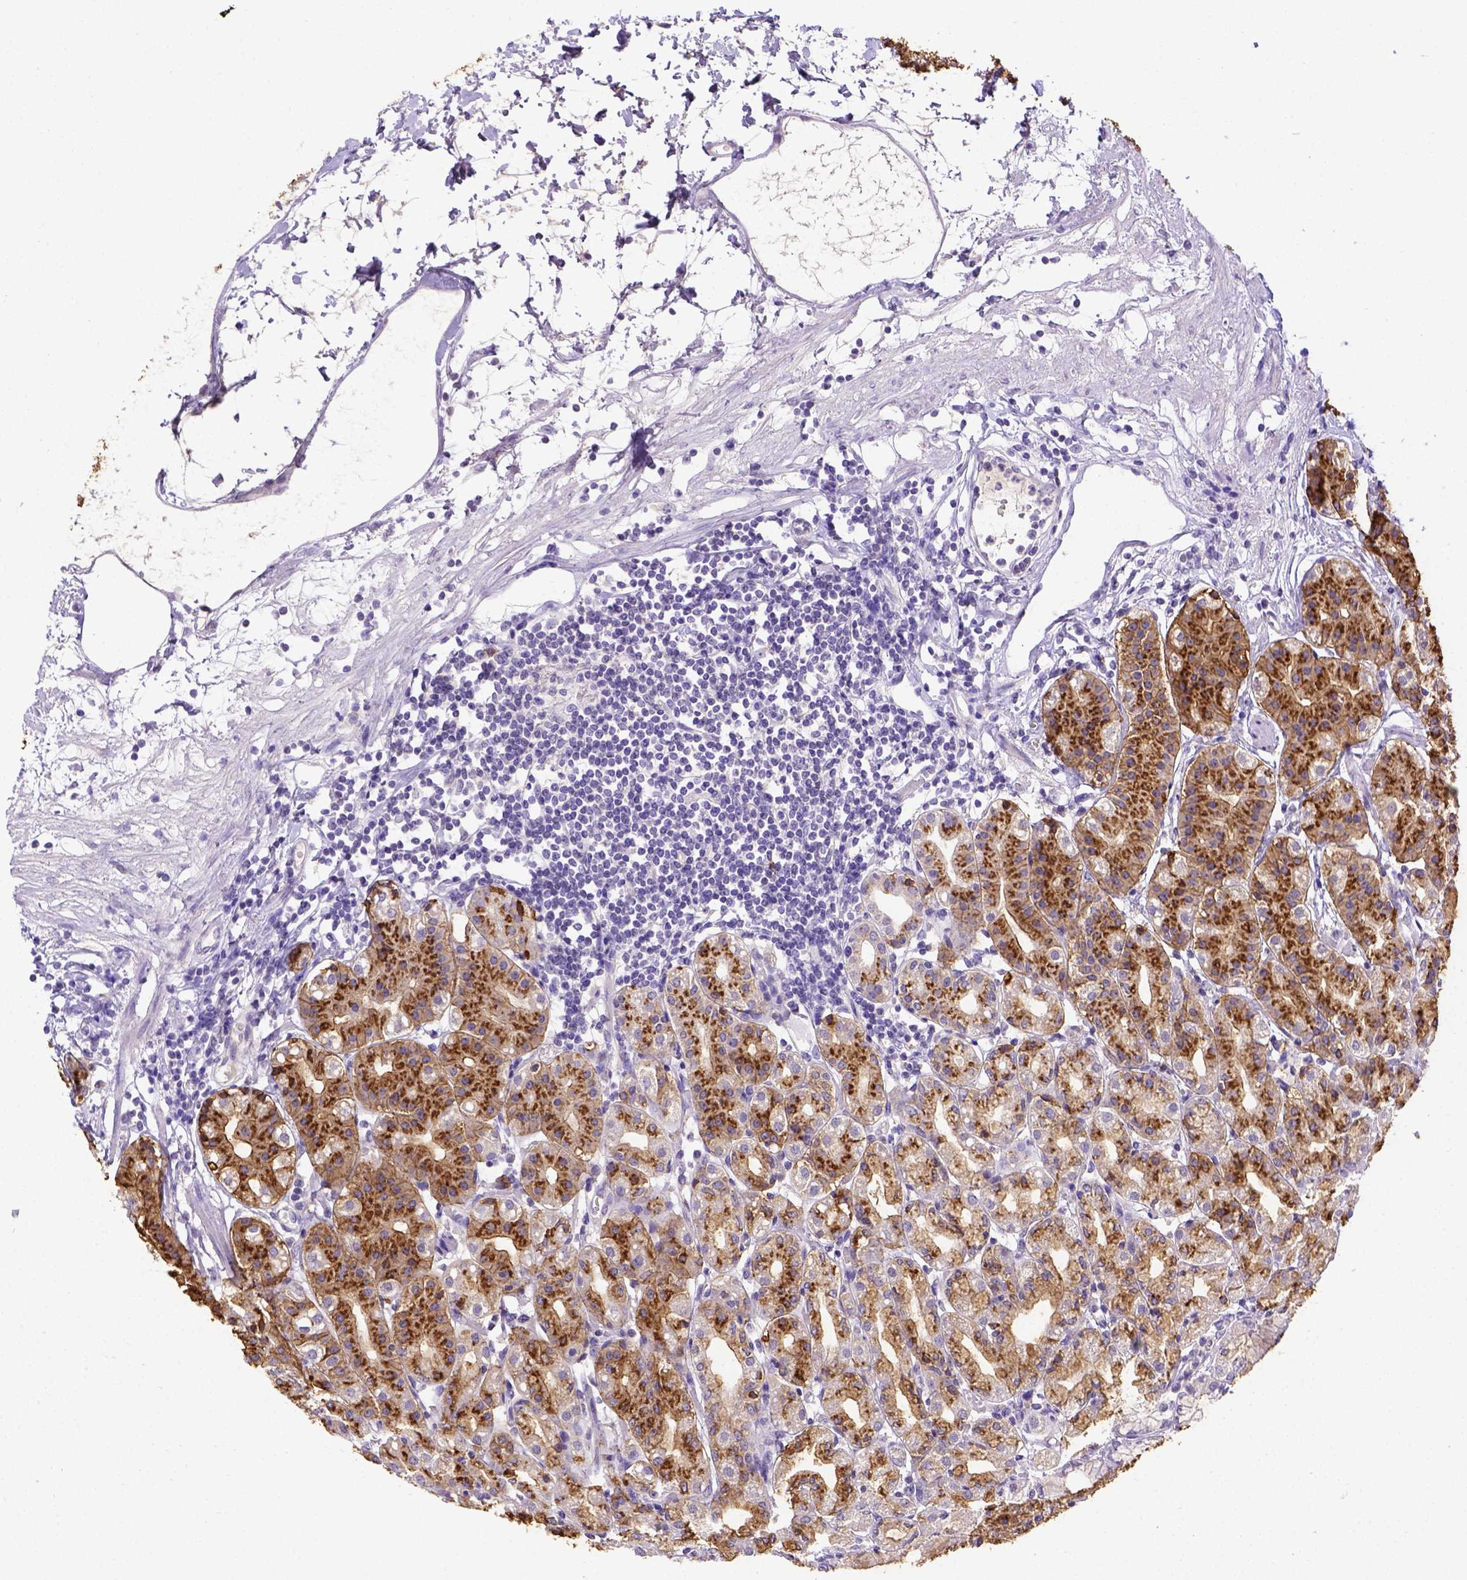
{"staining": {"intensity": "strong", "quantity": "25%-75%", "location": "cytoplasmic/membranous"}, "tissue": "stomach", "cell_type": "Glandular cells", "image_type": "normal", "snomed": [{"axis": "morphology", "description": "Normal tissue, NOS"}, {"axis": "topography", "description": "Skeletal muscle"}, {"axis": "topography", "description": "Stomach"}], "caption": "Immunohistochemistry (IHC) histopathology image of unremarkable stomach: human stomach stained using immunohistochemistry reveals high levels of strong protein expression localized specifically in the cytoplasmic/membranous of glandular cells, appearing as a cytoplasmic/membranous brown color.", "gene": "B3GAT1", "patient": {"sex": "female", "age": 57}}